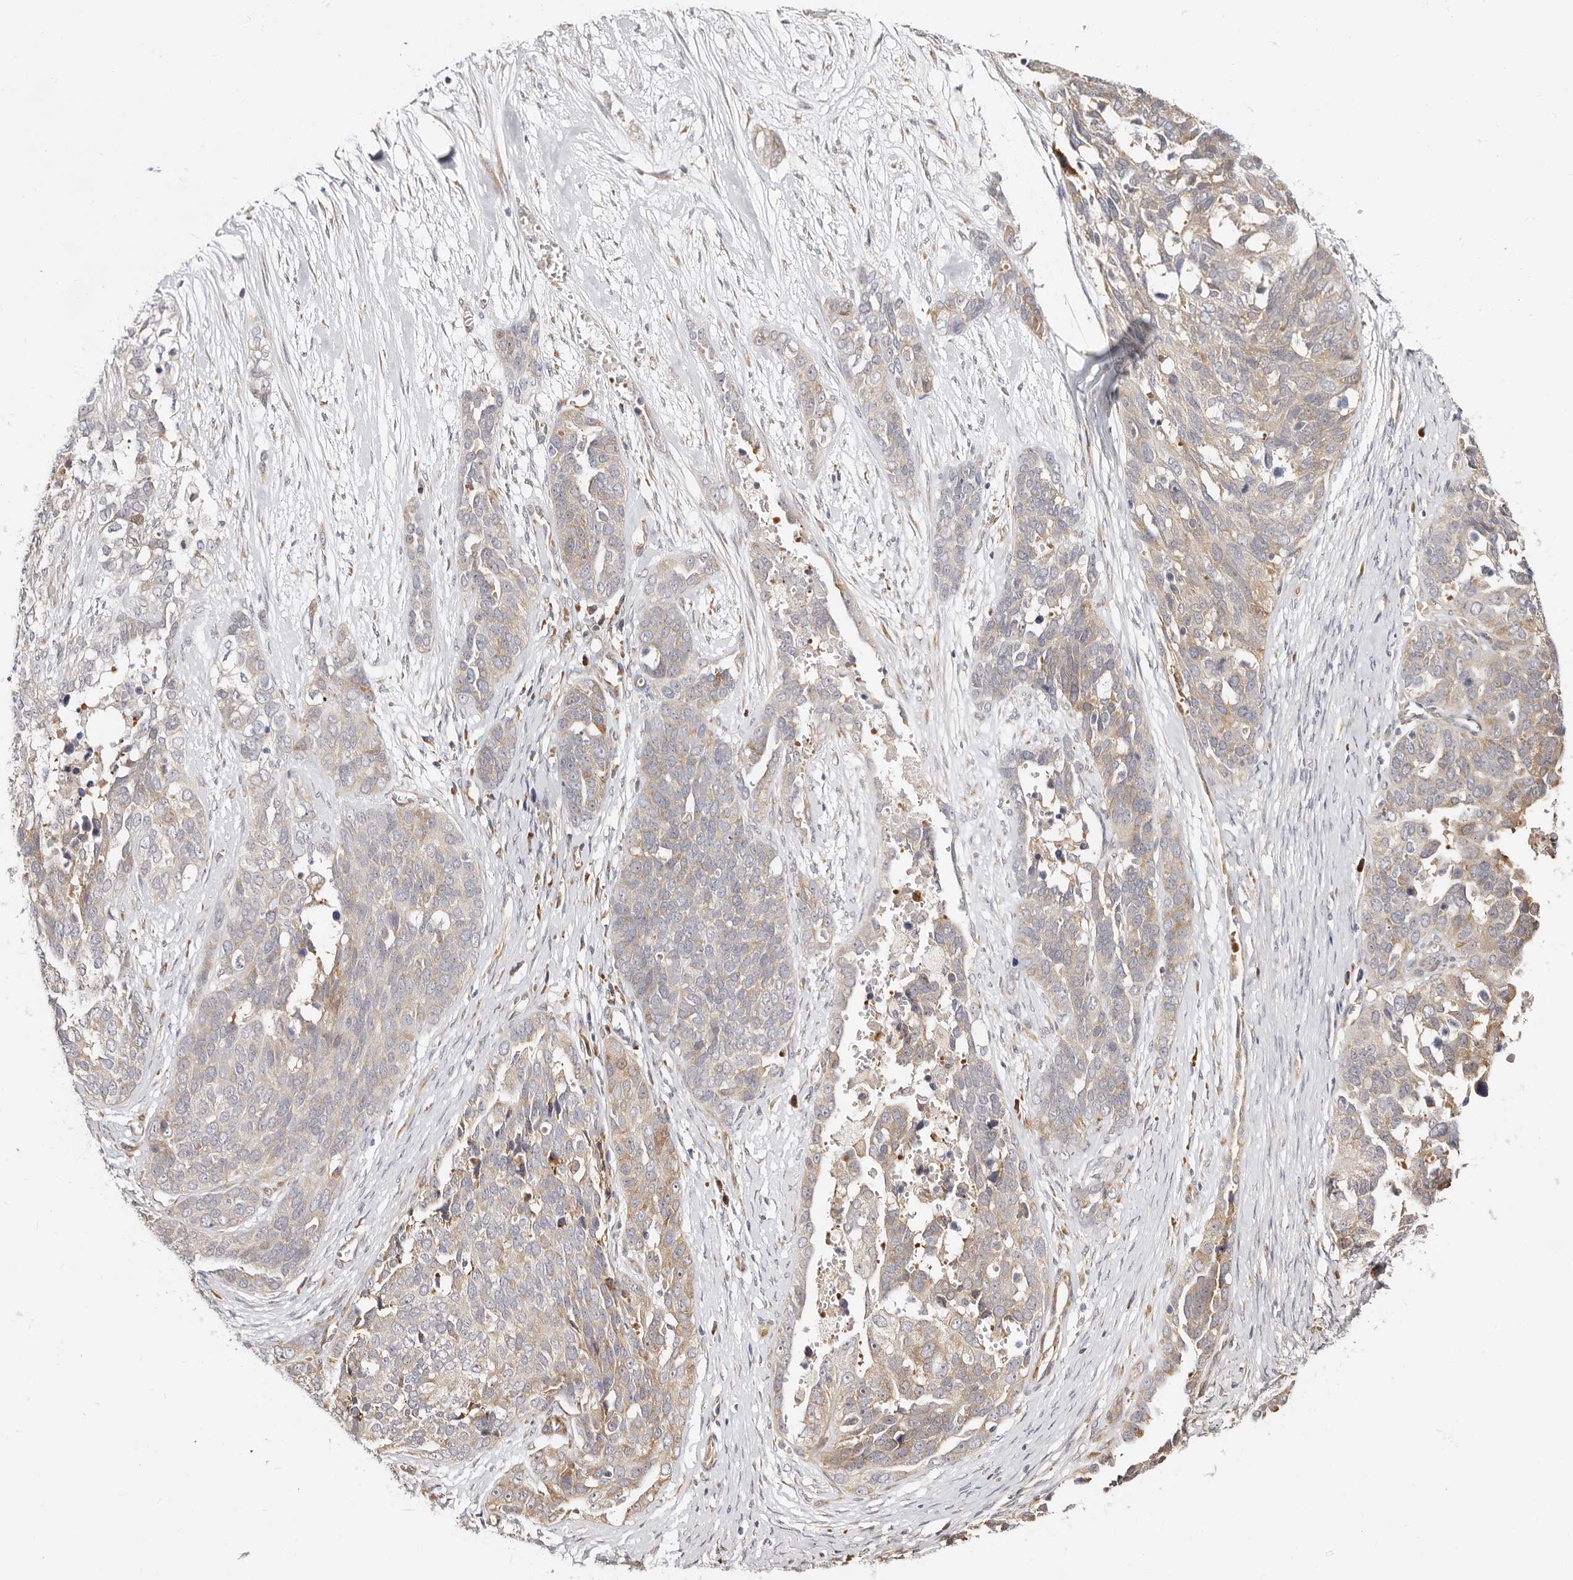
{"staining": {"intensity": "weak", "quantity": "<25%", "location": "cytoplasmic/membranous"}, "tissue": "ovarian cancer", "cell_type": "Tumor cells", "image_type": "cancer", "snomed": [{"axis": "morphology", "description": "Cystadenocarcinoma, serous, NOS"}, {"axis": "topography", "description": "Ovary"}], "caption": "Tumor cells are negative for protein expression in human ovarian cancer.", "gene": "BCL2L15", "patient": {"sex": "female", "age": 44}}